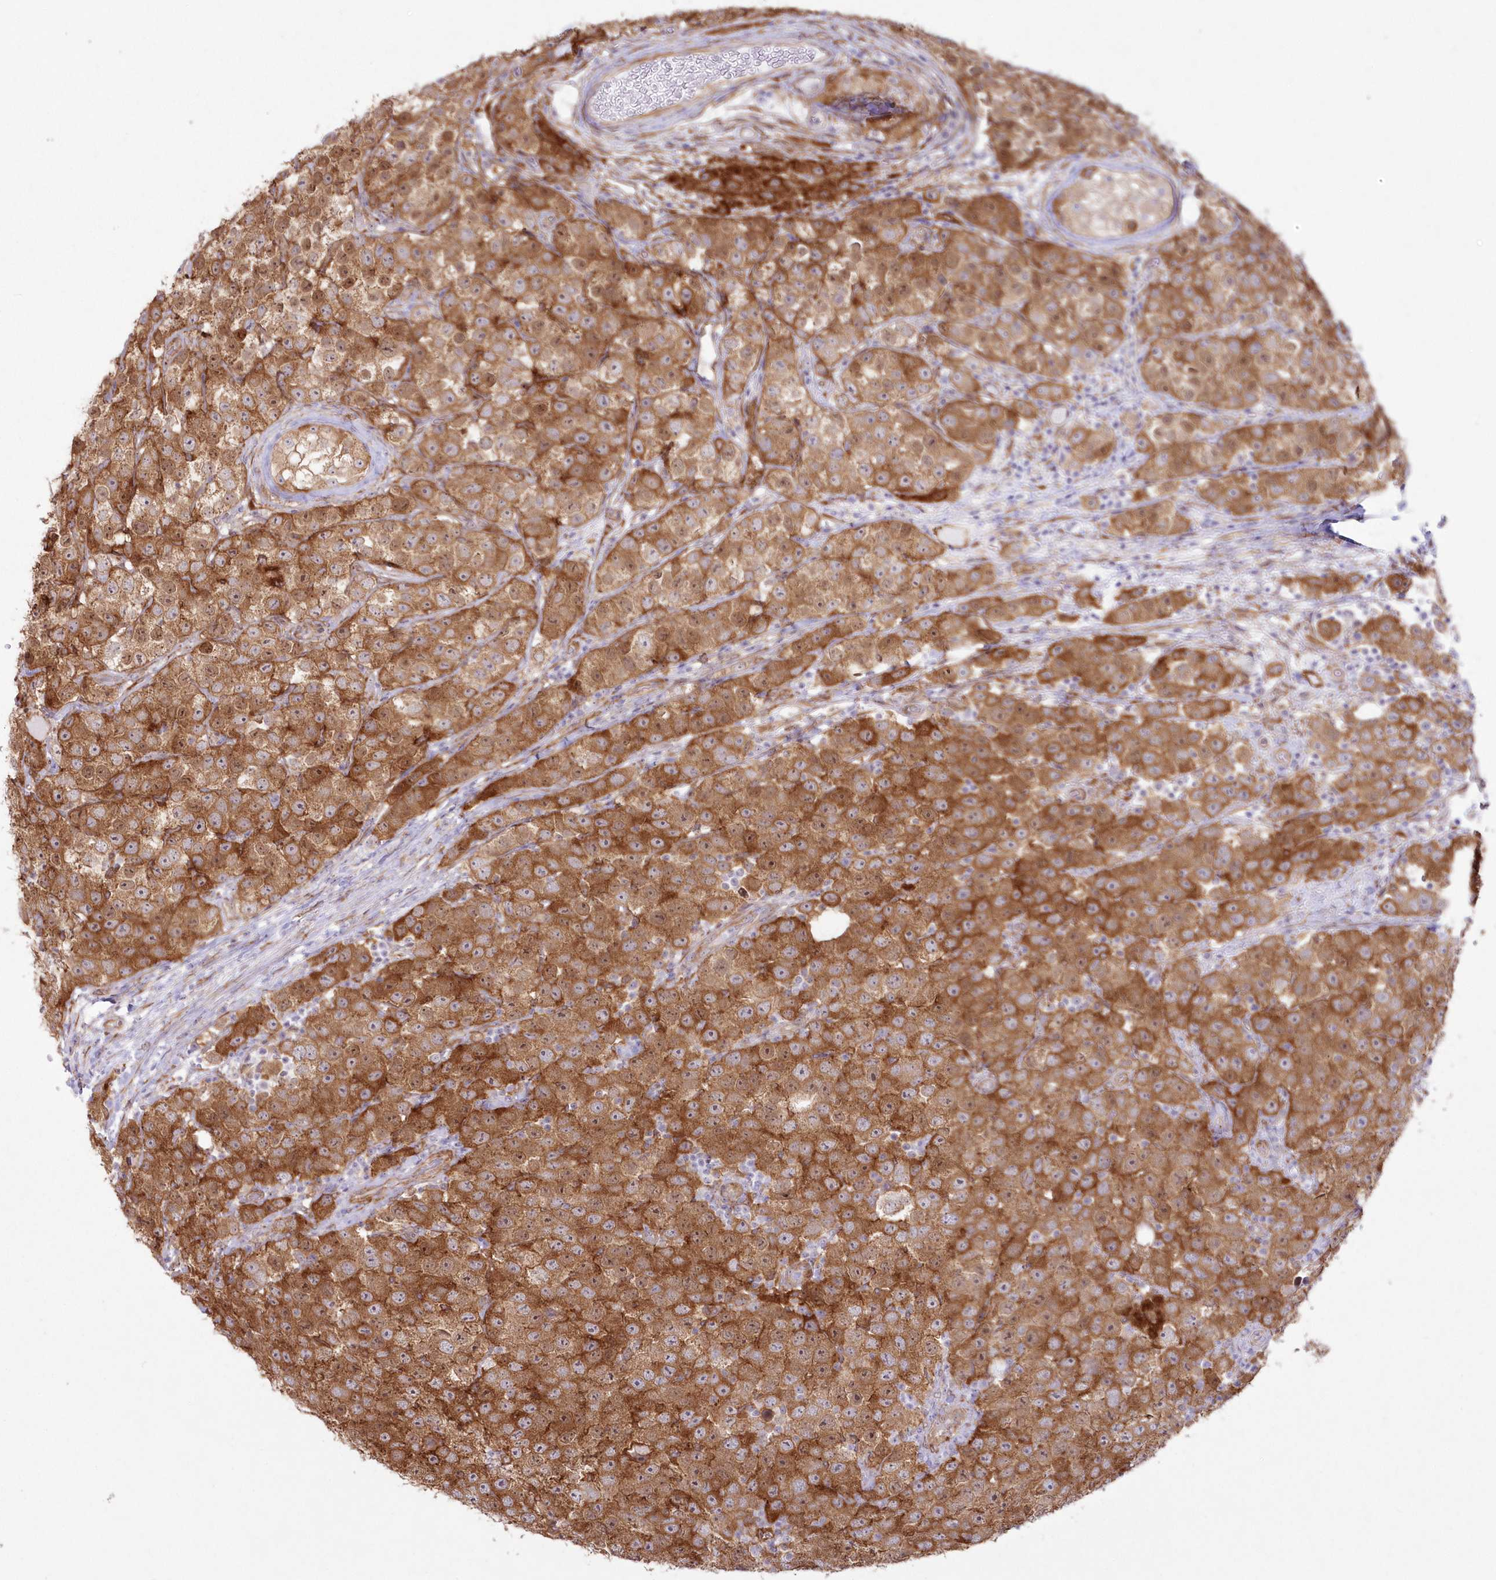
{"staining": {"intensity": "strong", "quantity": ">75%", "location": "cytoplasmic/membranous"}, "tissue": "testis cancer", "cell_type": "Tumor cells", "image_type": "cancer", "snomed": [{"axis": "morphology", "description": "Seminoma, NOS"}, {"axis": "topography", "description": "Testis"}], "caption": "Testis cancer (seminoma) tissue demonstrates strong cytoplasmic/membranous positivity in approximately >75% of tumor cells, visualized by immunohistochemistry.", "gene": "SH3PXD2B", "patient": {"sex": "male", "age": 28}}